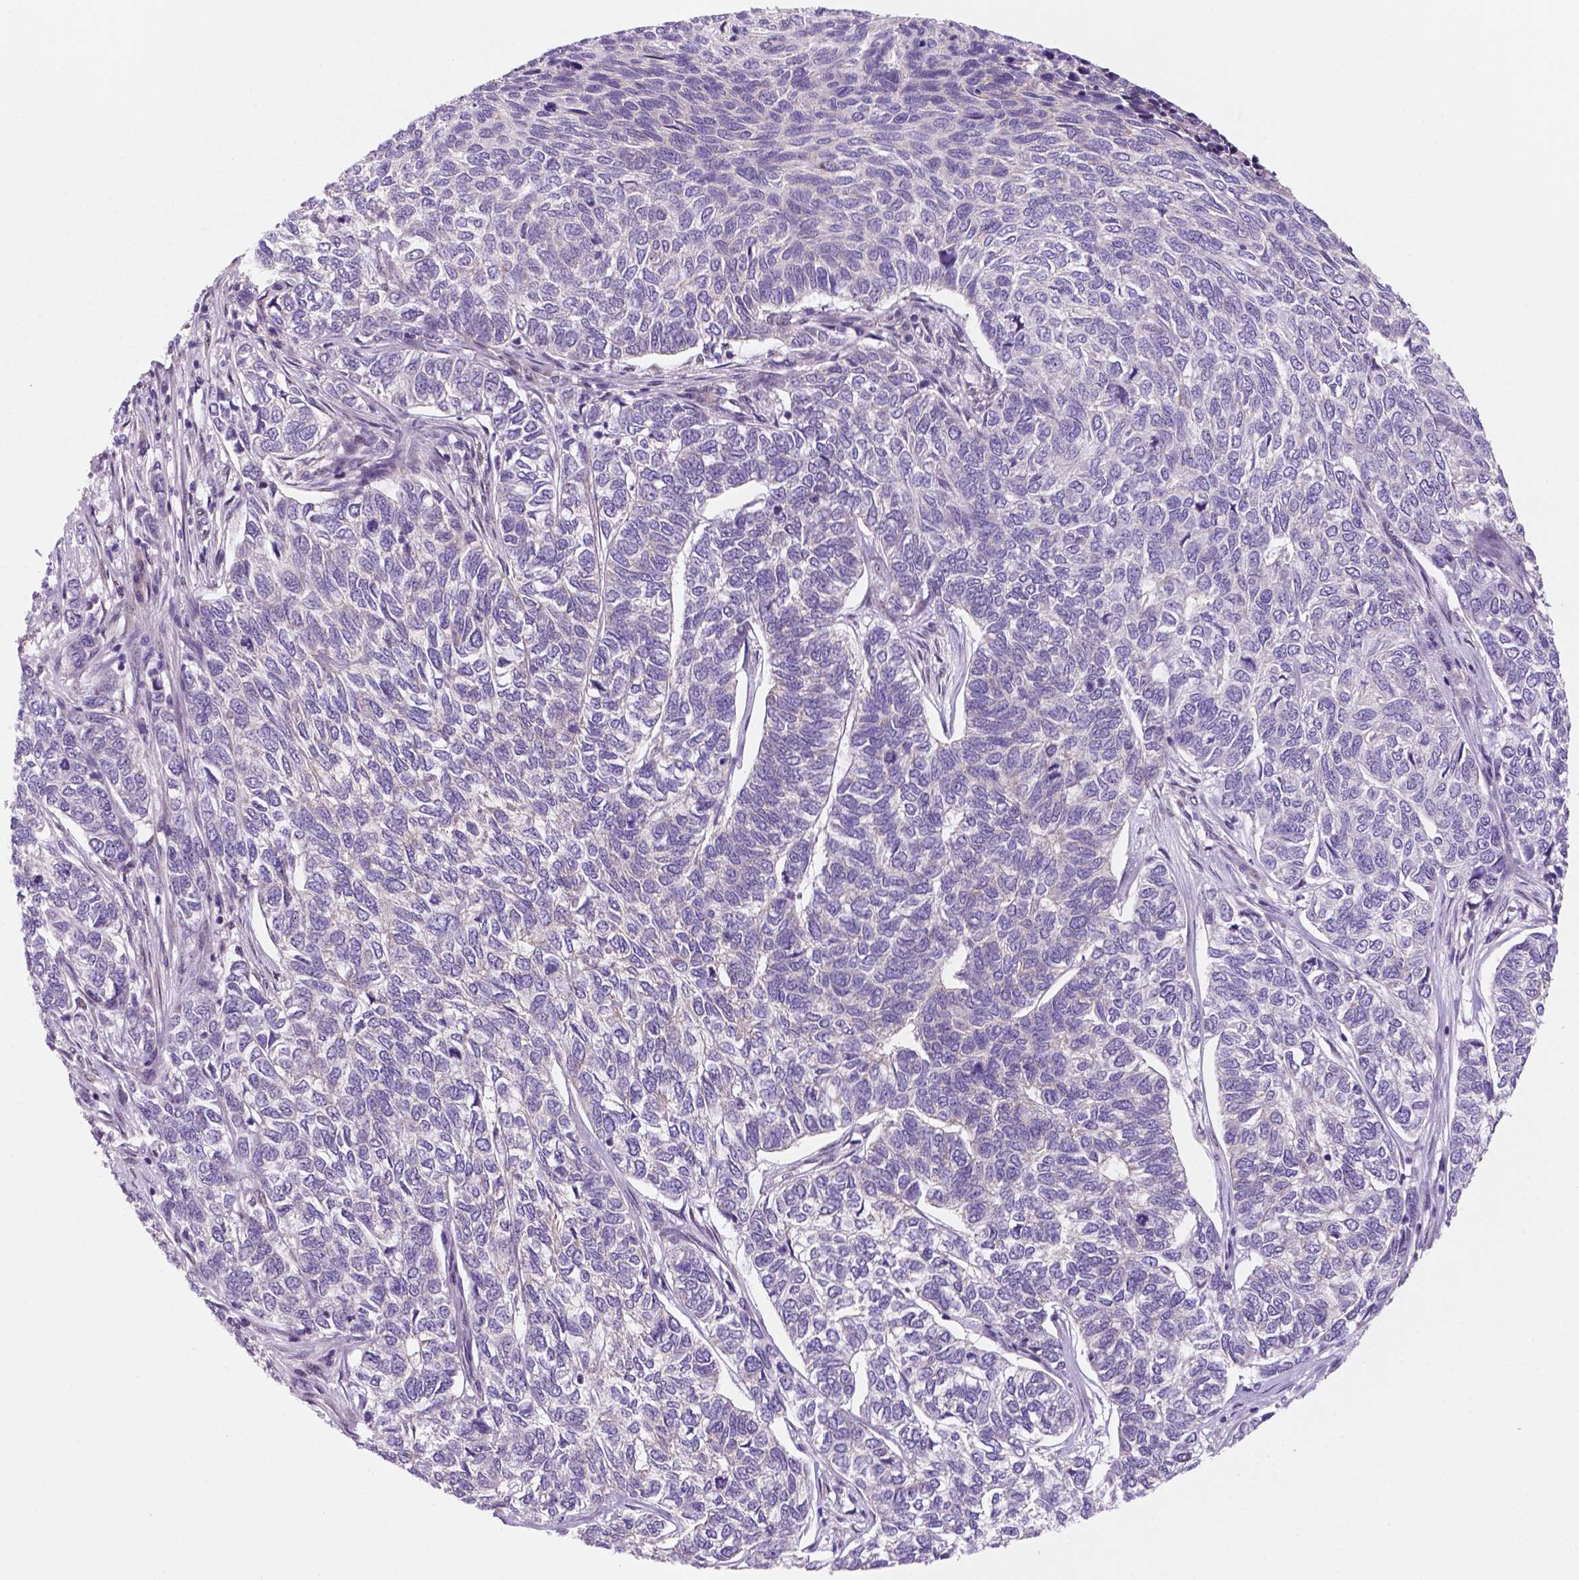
{"staining": {"intensity": "negative", "quantity": "none", "location": "none"}, "tissue": "skin cancer", "cell_type": "Tumor cells", "image_type": "cancer", "snomed": [{"axis": "morphology", "description": "Basal cell carcinoma"}, {"axis": "topography", "description": "Skin"}], "caption": "IHC of human basal cell carcinoma (skin) displays no positivity in tumor cells. The staining is performed using DAB (3,3'-diaminobenzidine) brown chromogen with nuclei counter-stained in using hematoxylin.", "gene": "C18orf21", "patient": {"sex": "female", "age": 65}}